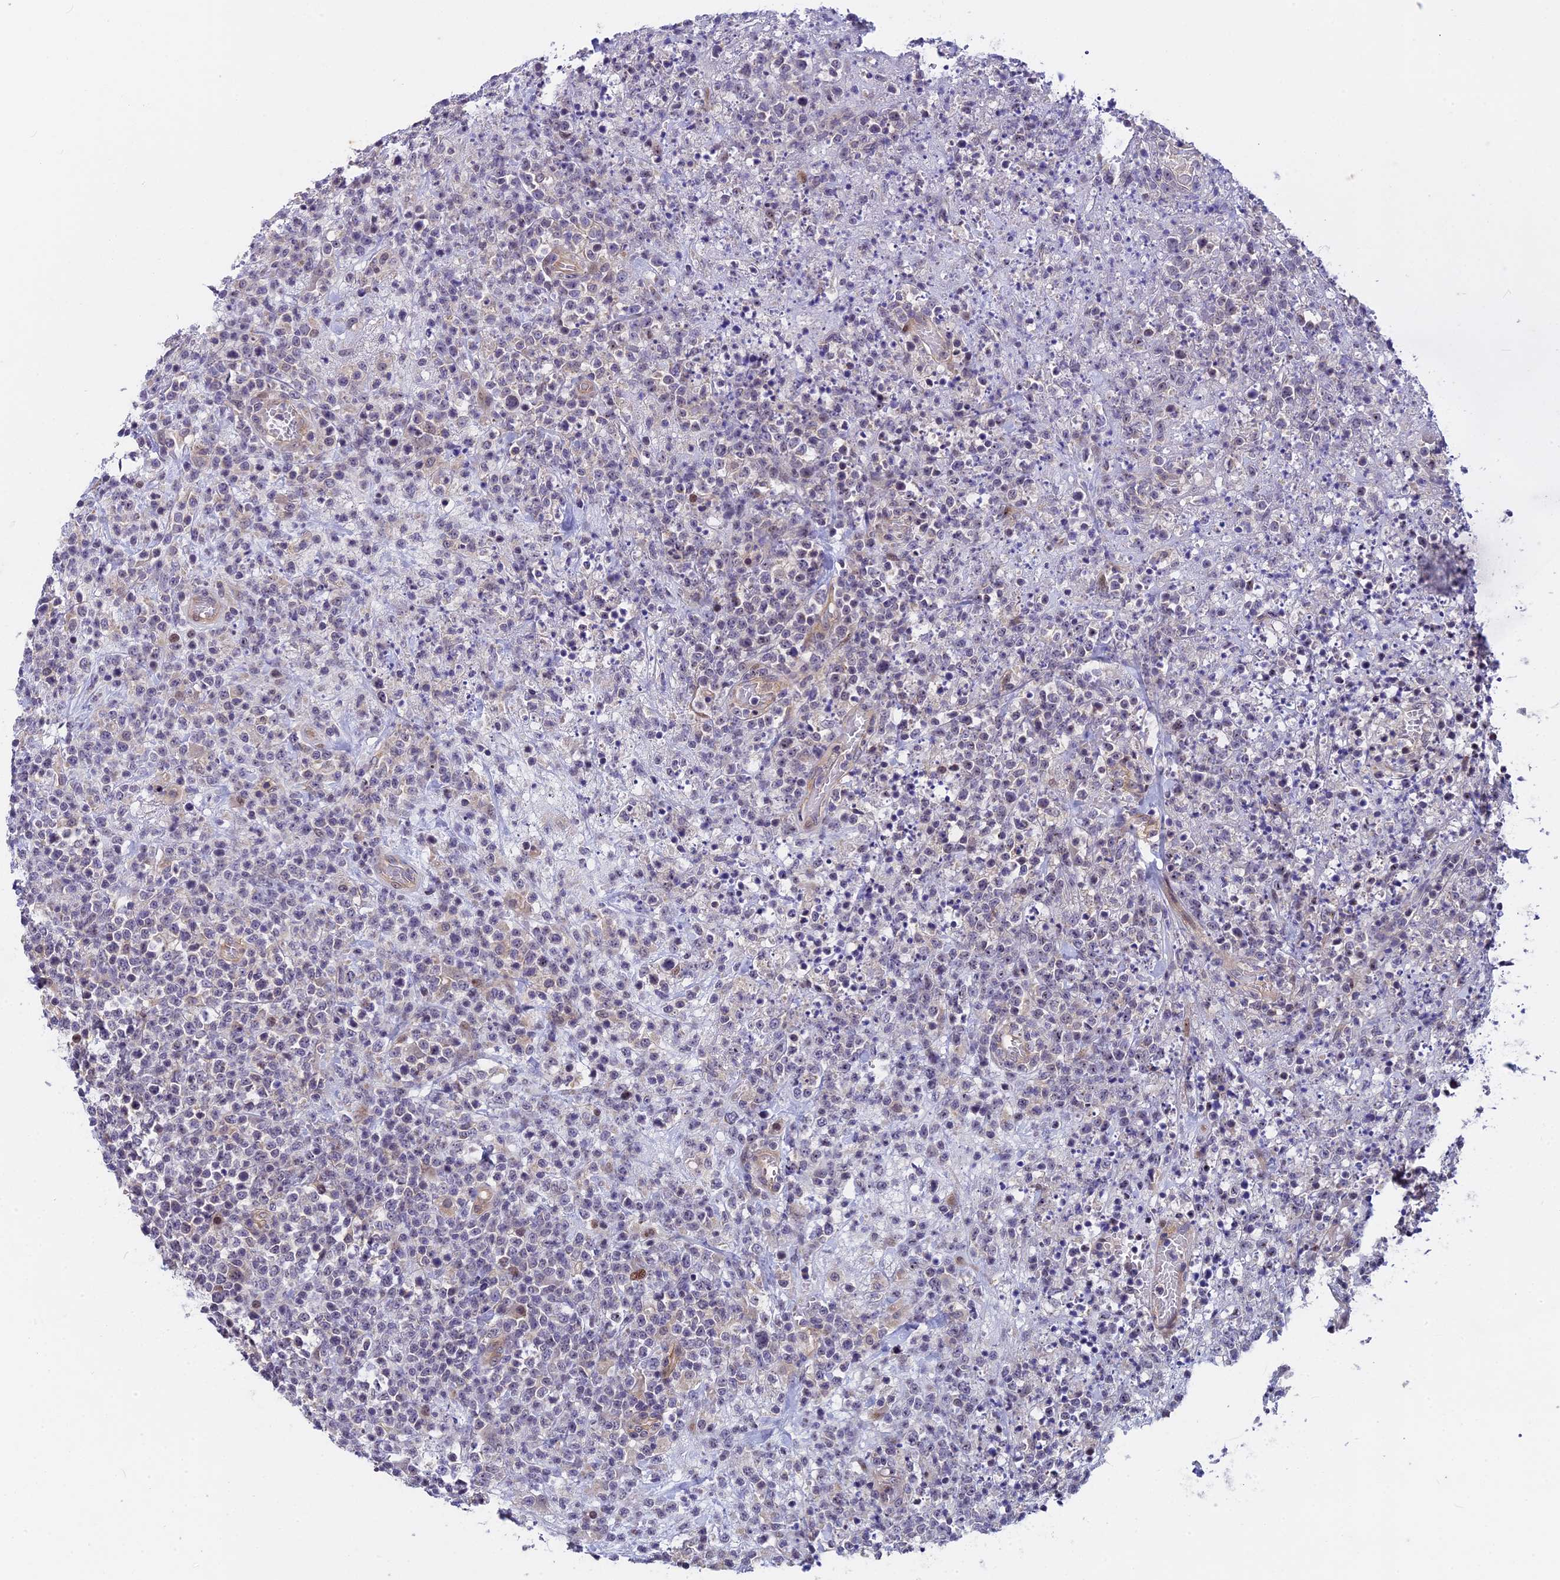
{"staining": {"intensity": "negative", "quantity": "none", "location": "none"}, "tissue": "lymphoma", "cell_type": "Tumor cells", "image_type": "cancer", "snomed": [{"axis": "morphology", "description": "Malignant lymphoma, non-Hodgkin's type, High grade"}, {"axis": "topography", "description": "Colon"}], "caption": "Human lymphoma stained for a protein using immunohistochemistry (IHC) exhibits no positivity in tumor cells.", "gene": "ANKRD34B", "patient": {"sex": "female", "age": 53}}